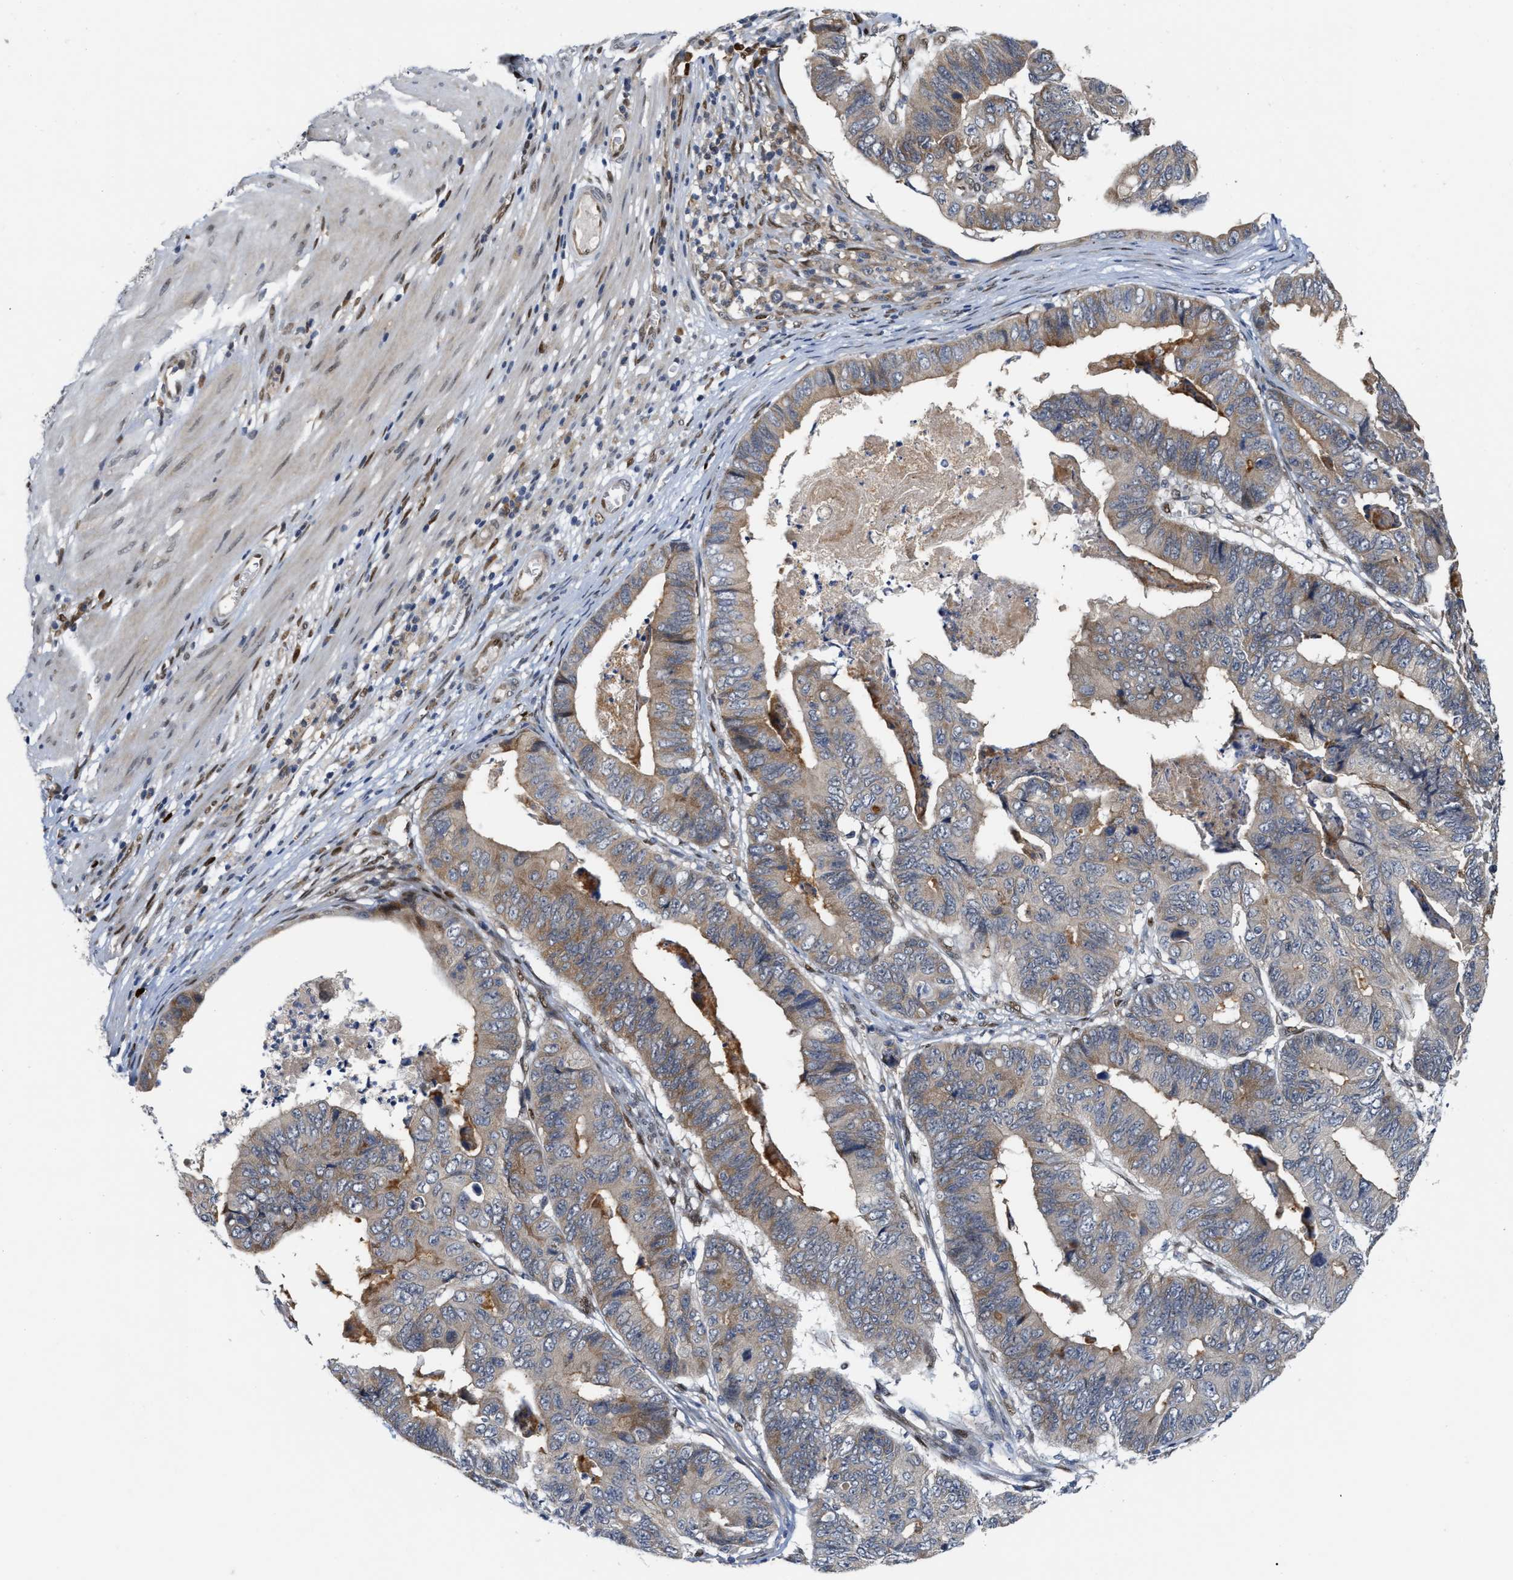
{"staining": {"intensity": "moderate", "quantity": "25%-75%", "location": "cytoplasmic/membranous"}, "tissue": "stomach cancer", "cell_type": "Tumor cells", "image_type": "cancer", "snomed": [{"axis": "morphology", "description": "Adenocarcinoma, NOS"}, {"axis": "topography", "description": "Stomach, lower"}], "caption": "Stomach adenocarcinoma stained with DAB (3,3'-diaminobenzidine) IHC exhibits medium levels of moderate cytoplasmic/membranous expression in about 25%-75% of tumor cells. (Brightfield microscopy of DAB IHC at high magnification).", "gene": "TCF4", "patient": {"sex": "male", "age": 77}}